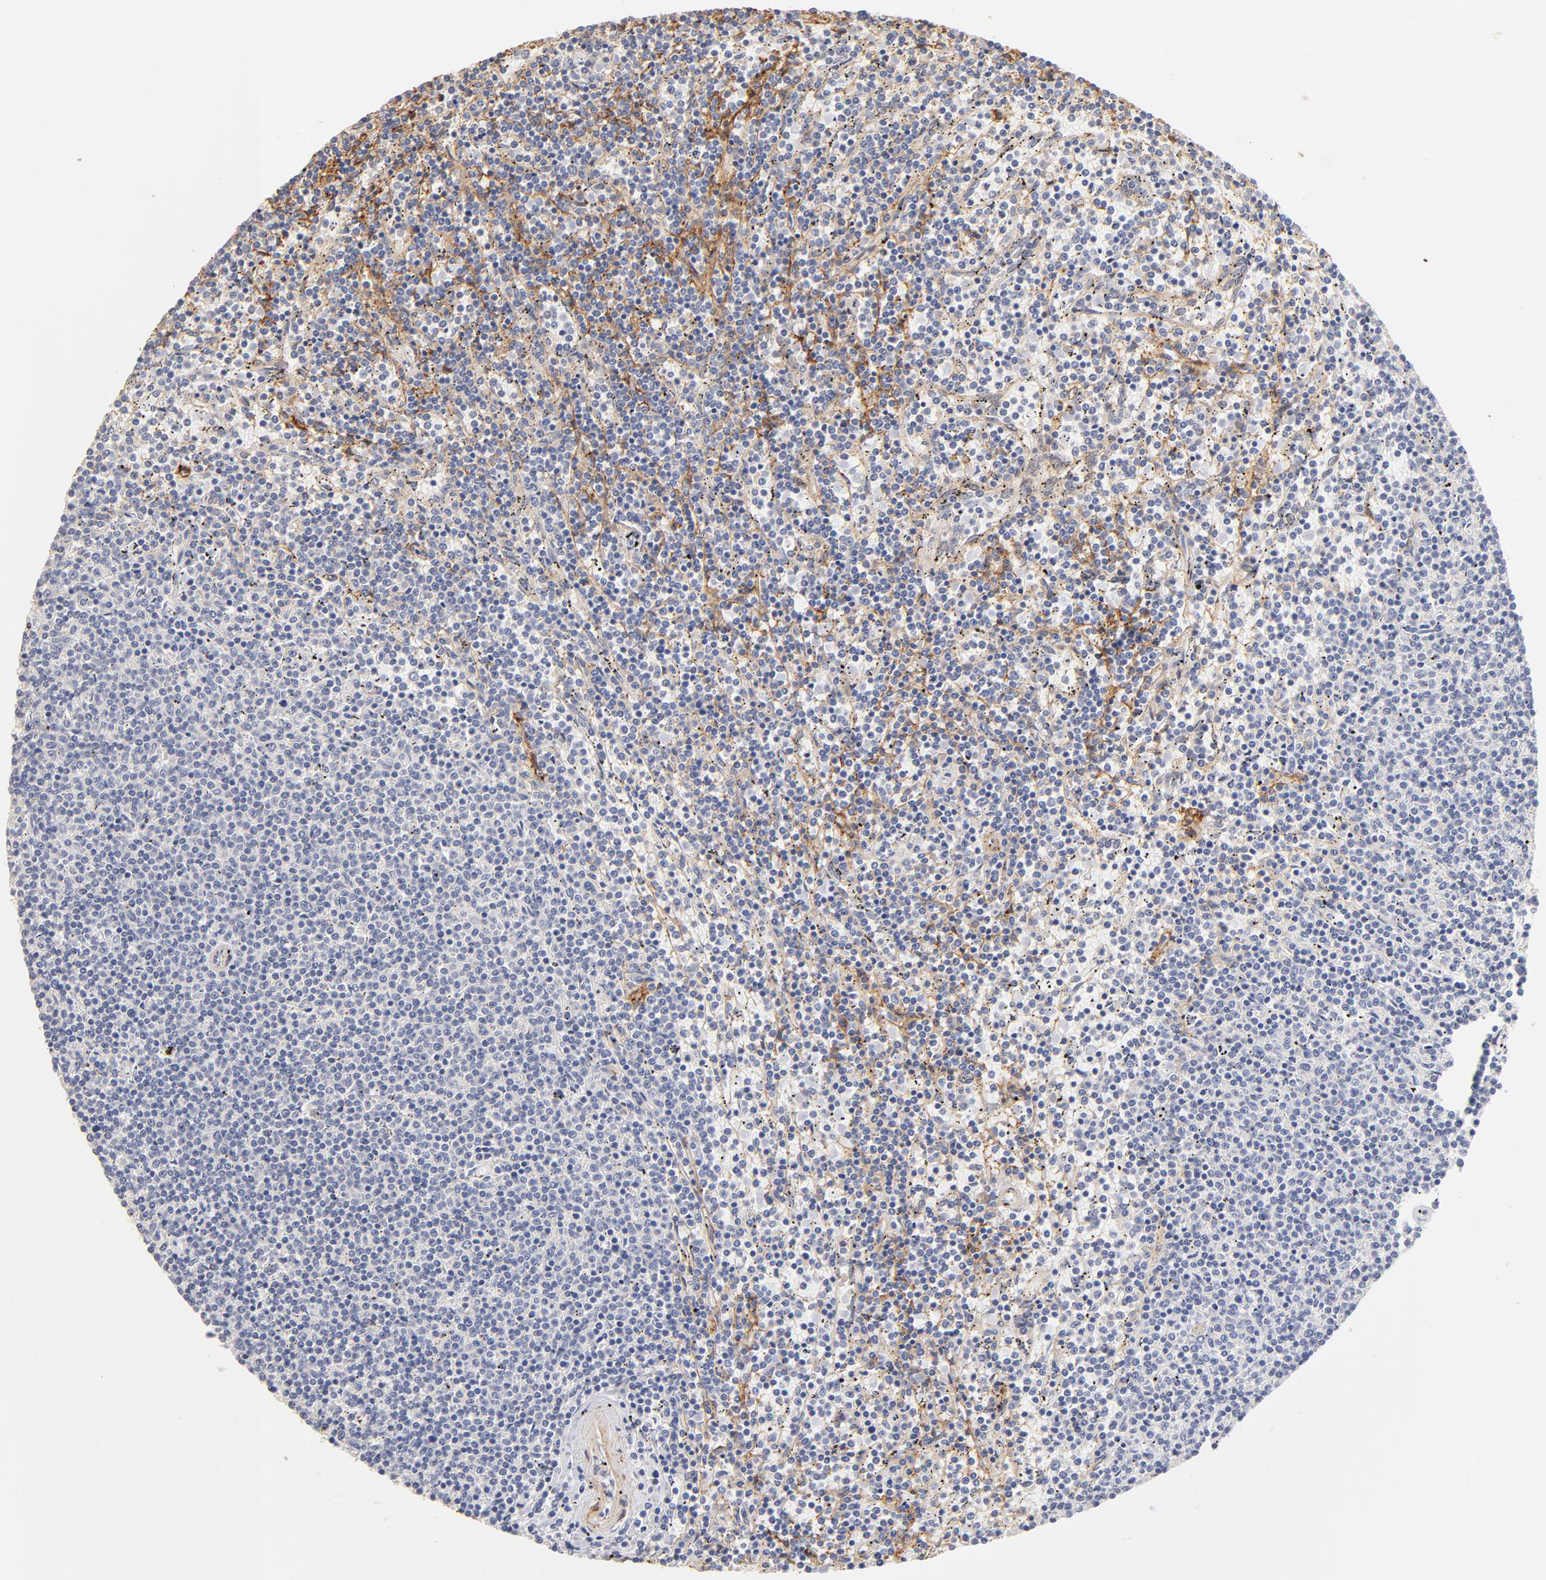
{"staining": {"intensity": "negative", "quantity": "none", "location": "none"}, "tissue": "lymphoma", "cell_type": "Tumor cells", "image_type": "cancer", "snomed": [{"axis": "morphology", "description": "Hodgkin's disease, NOS"}, {"axis": "topography", "description": "Lymph node"}], "caption": "Immunohistochemical staining of human Hodgkin's disease reveals no significant positivity in tumor cells. Brightfield microscopy of IHC stained with DAB (3,3'-diaminobenzidine) (brown) and hematoxylin (blue), captured at high magnification.", "gene": "ITGA8", "patient": {"sex": "male", "age": 46}}